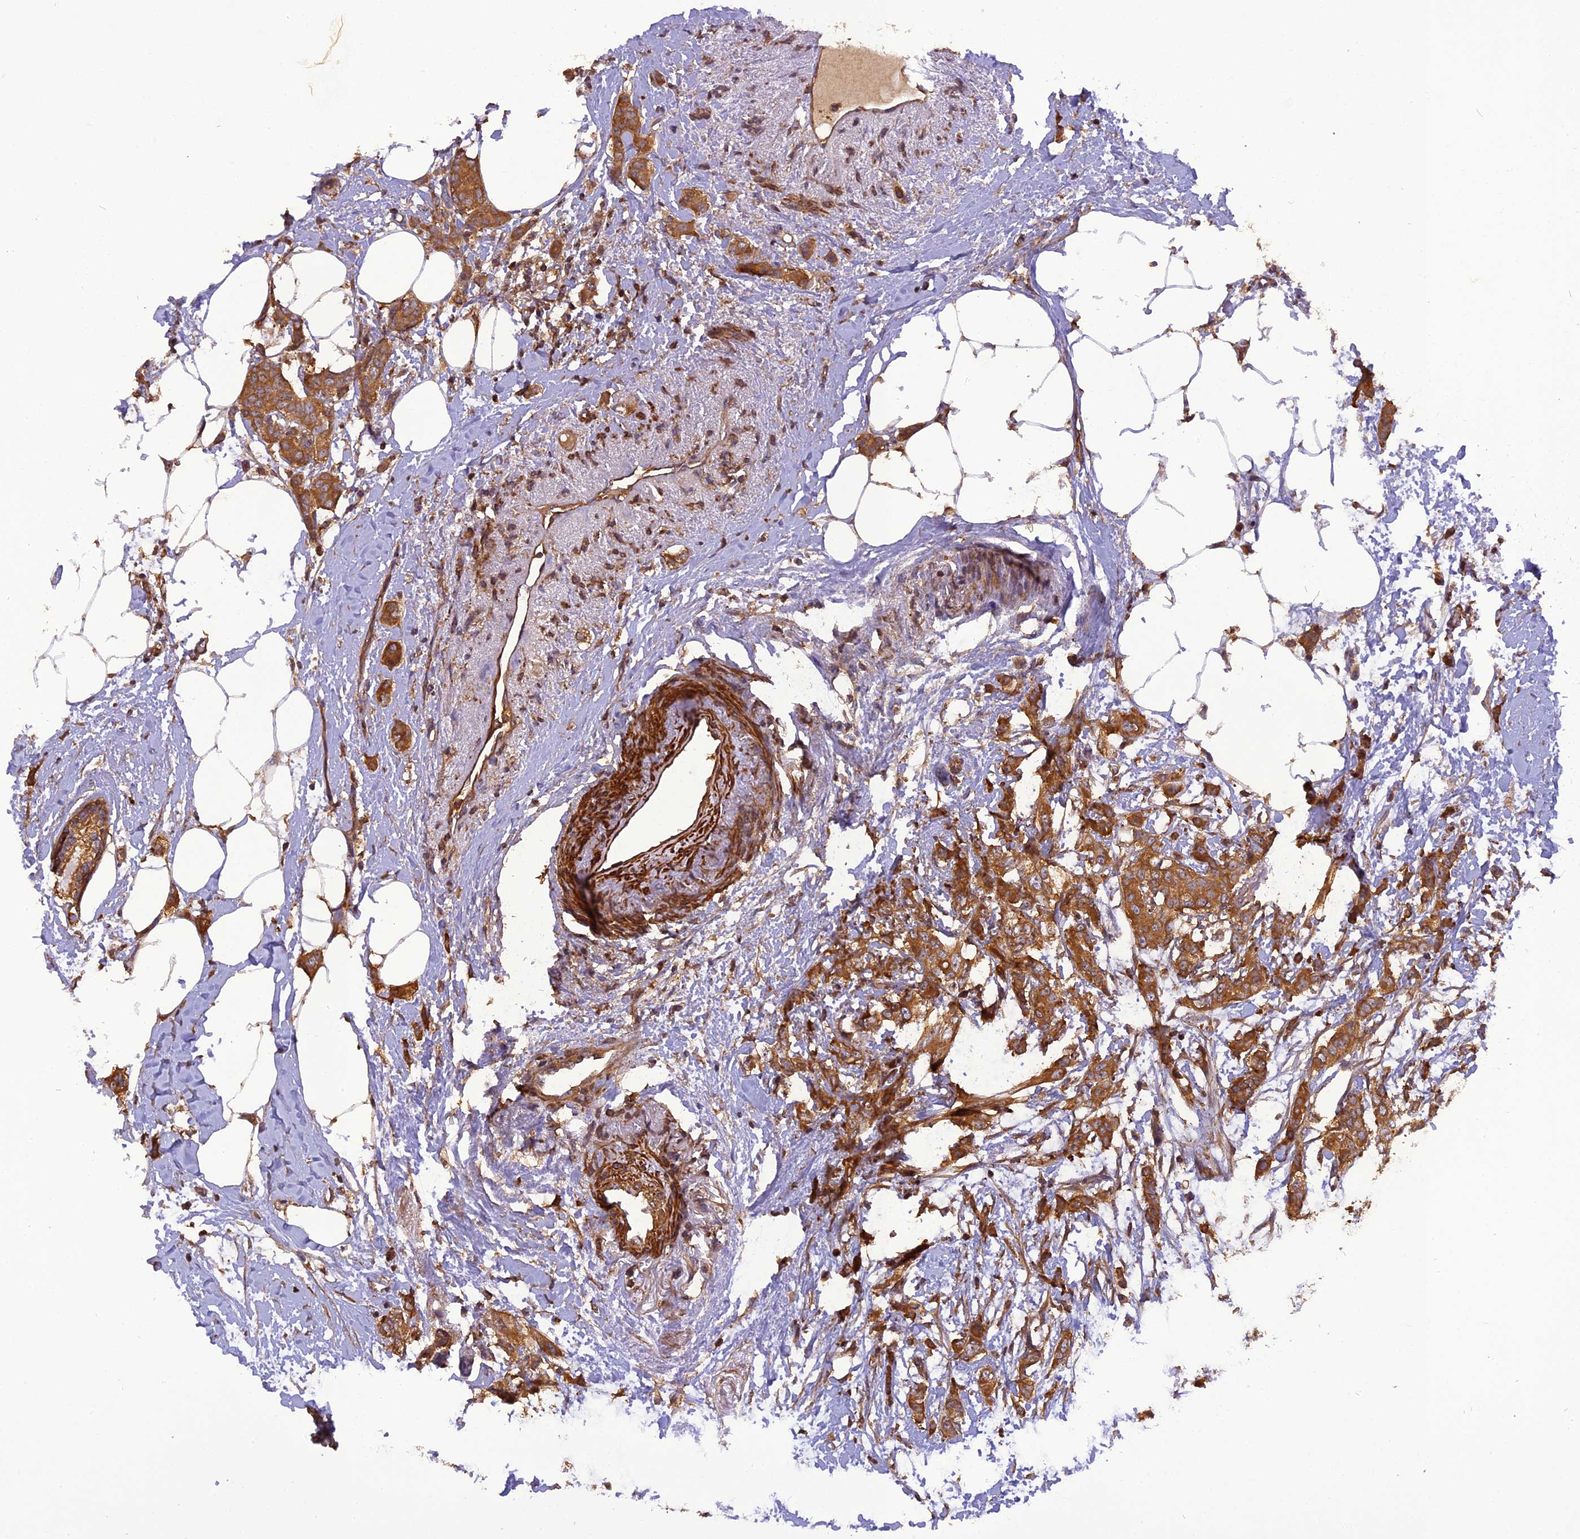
{"staining": {"intensity": "moderate", "quantity": ">75%", "location": "cytoplasmic/membranous"}, "tissue": "breast cancer", "cell_type": "Tumor cells", "image_type": "cancer", "snomed": [{"axis": "morphology", "description": "Duct carcinoma"}, {"axis": "topography", "description": "Breast"}], "caption": "Immunohistochemistry staining of breast cancer, which shows medium levels of moderate cytoplasmic/membranous expression in about >75% of tumor cells indicating moderate cytoplasmic/membranous protein expression. The staining was performed using DAB (brown) for protein detection and nuclei were counterstained in hematoxylin (blue).", "gene": "STOML1", "patient": {"sex": "female", "age": 72}}